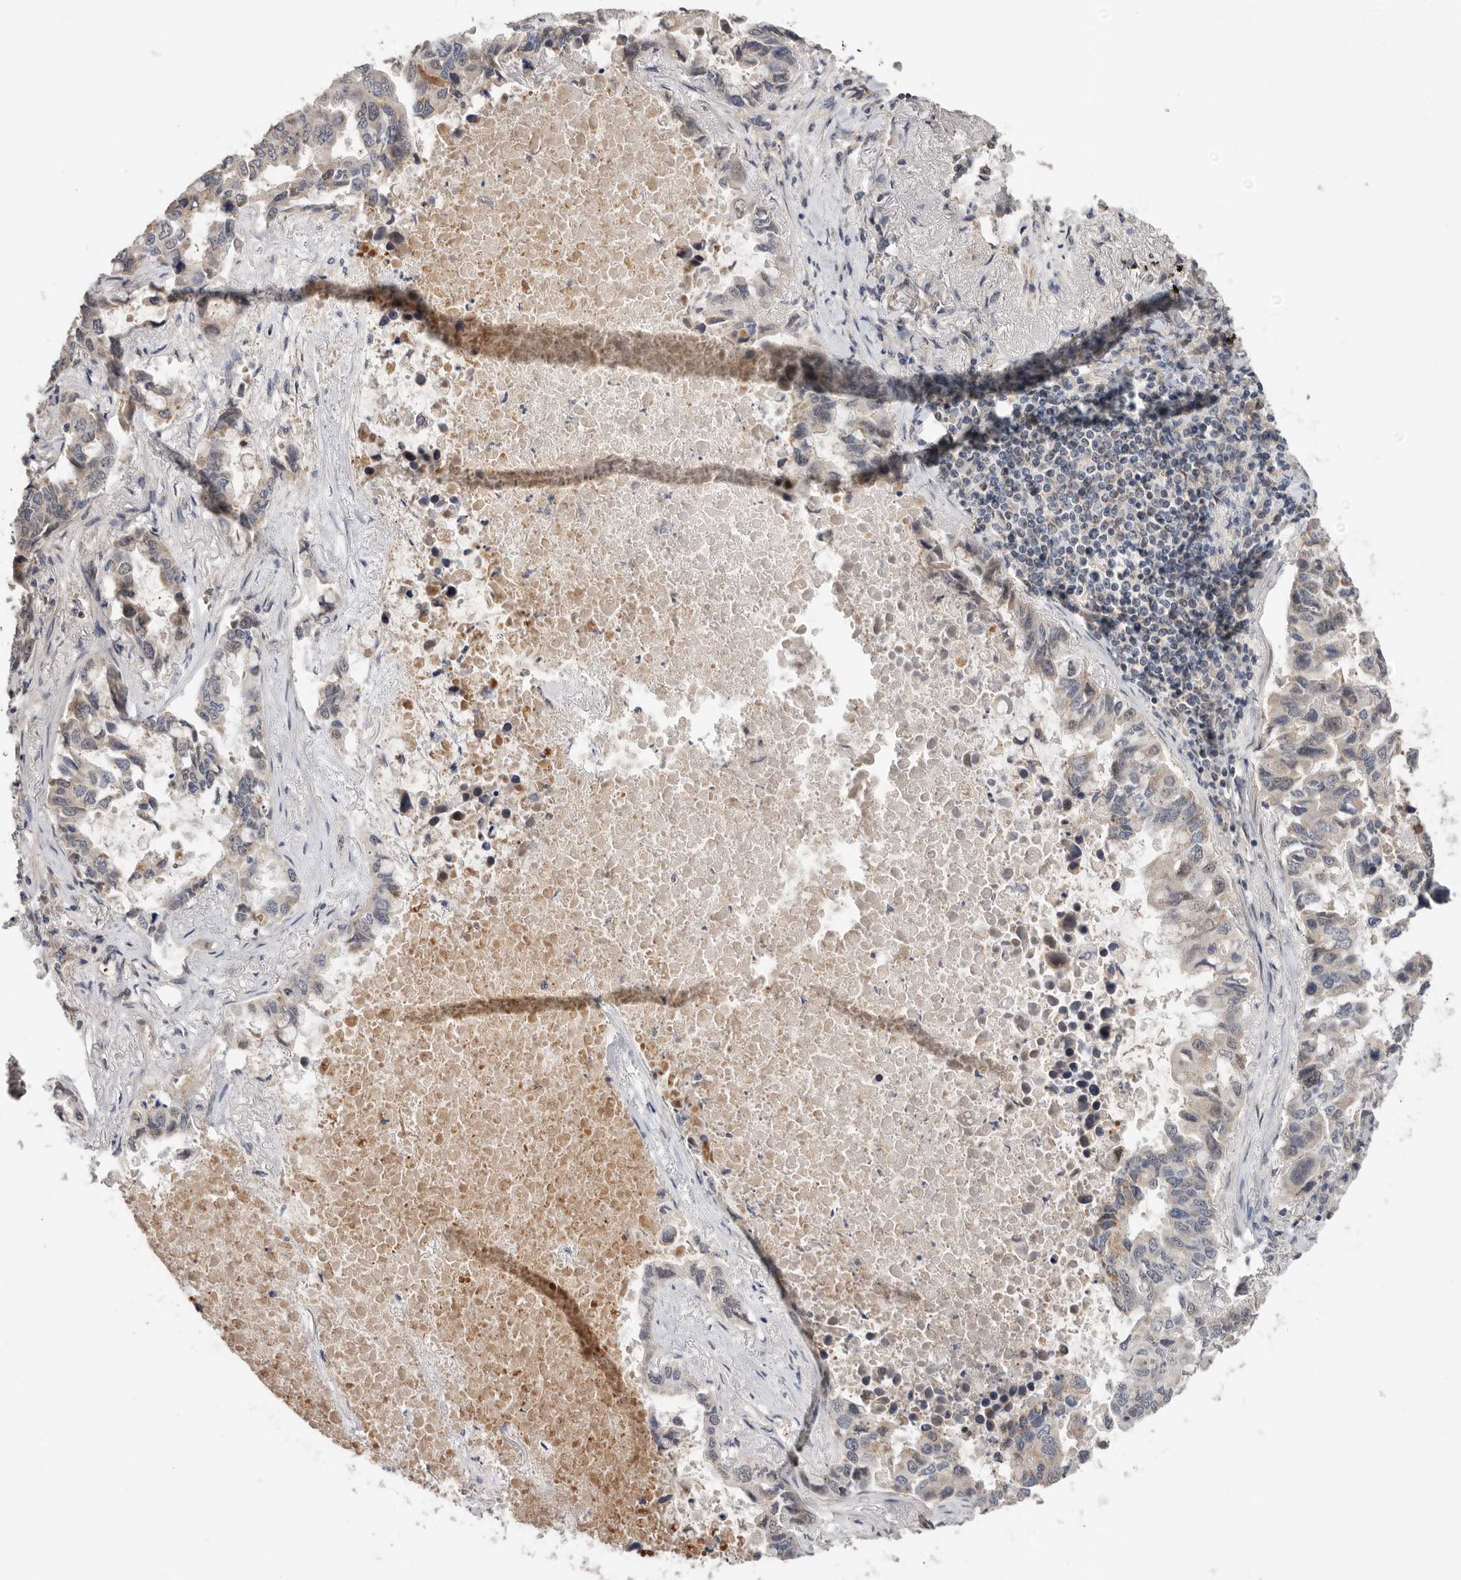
{"staining": {"intensity": "weak", "quantity": "25%-75%", "location": "cytoplasmic/membranous"}, "tissue": "lung cancer", "cell_type": "Tumor cells", "image_type": "cancer", "snomed": [{"axis": "morphology", "description": "Adenocarcinoma, NOS"}, {"axis": "topography", "description": "Lung"}], "caption": "IHC of lung cancer demonstrates low levels of weak cytoplasmic/membranous positivity in about 25%-75% of tumor cells. (Stains: DAB (3,3'-diaminobenzidine) in brown, nuclei in blue, Microscopy: brightfield microscopy at high magnification).", "gene": "BRCA2", "patient": {"sex": "male", "age": 64}}